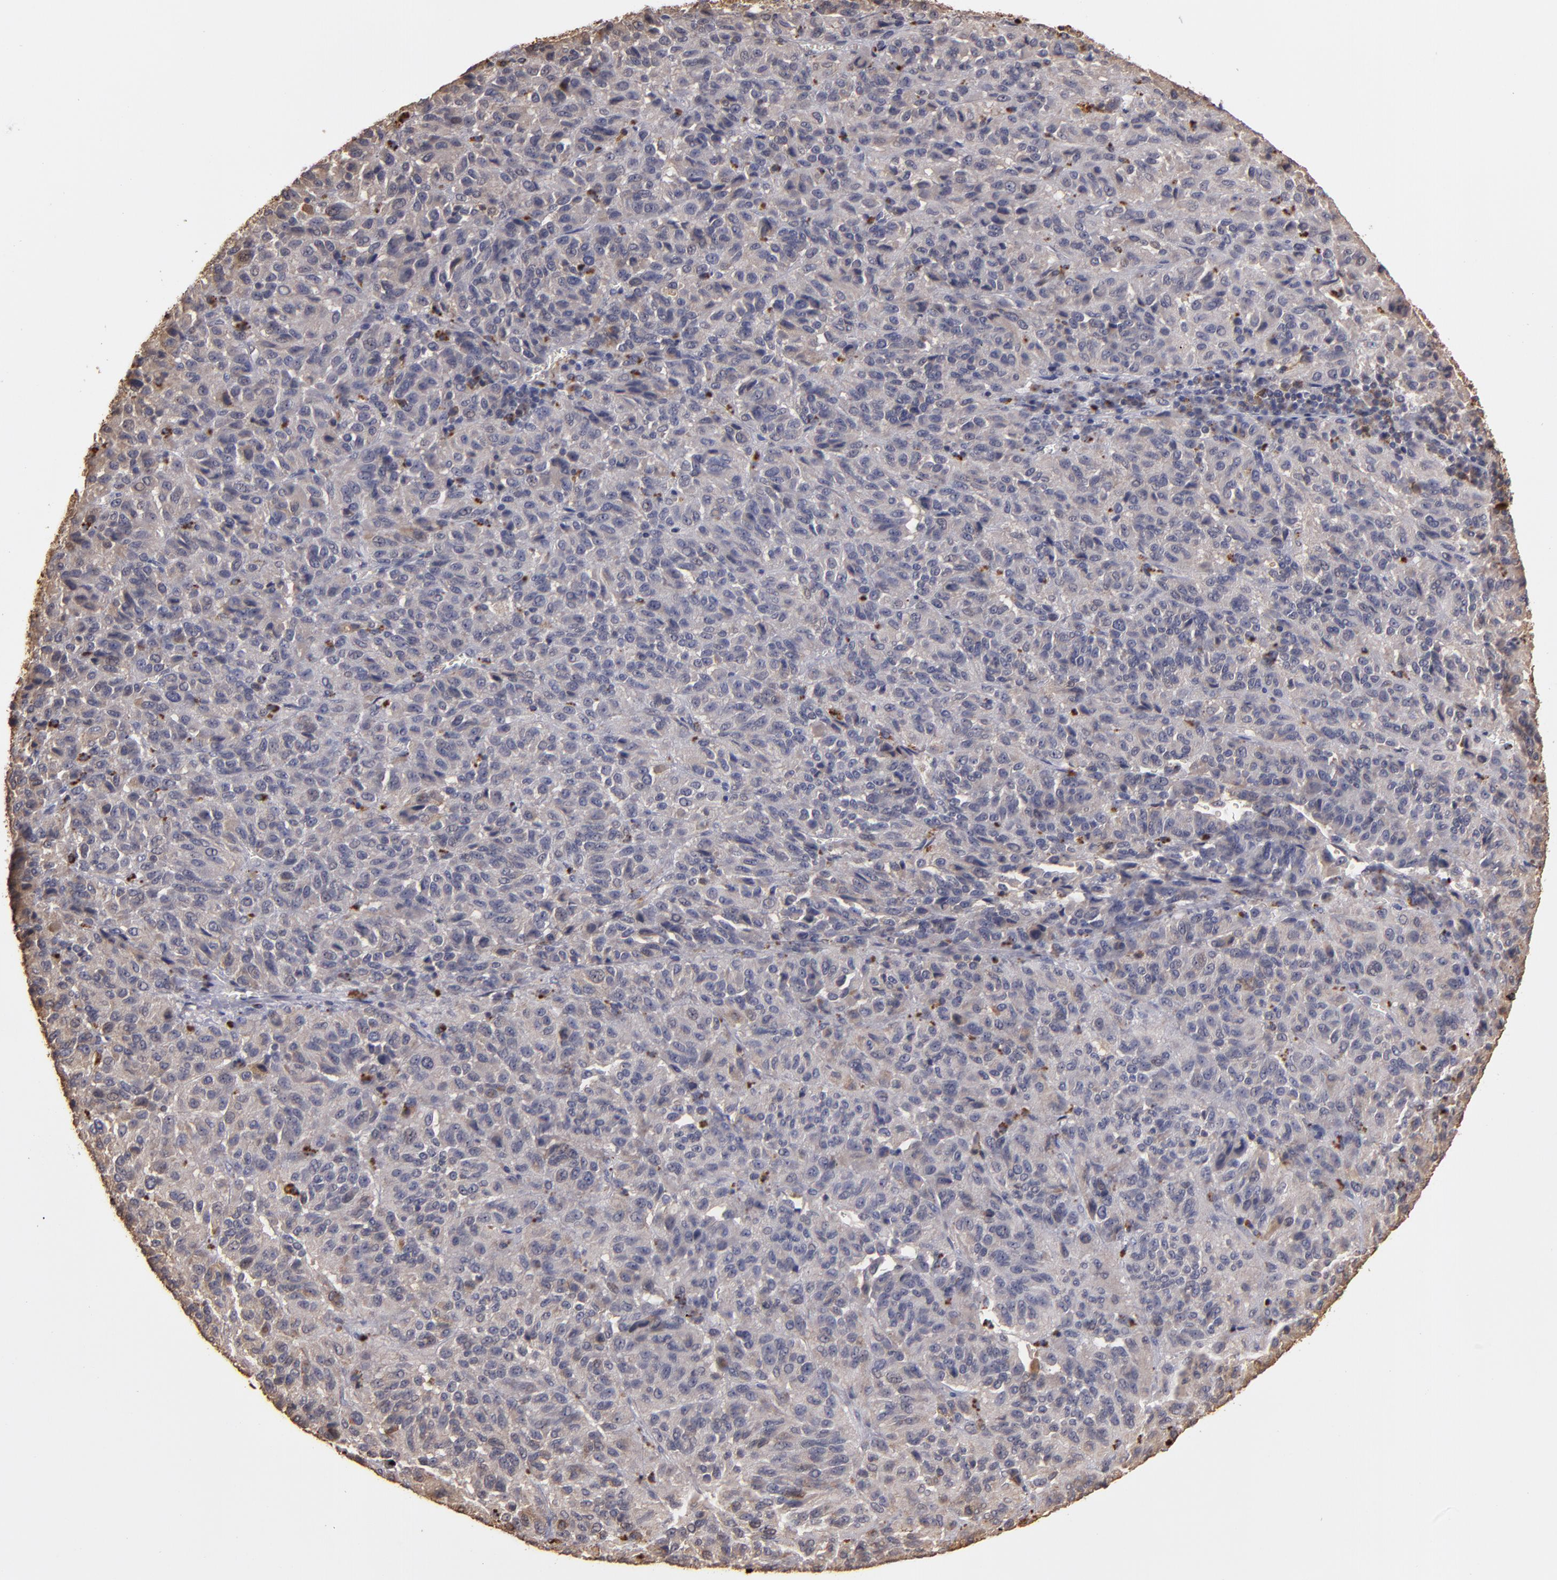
{"staining": {"intensity": "weak", "quantity": "25%-75%", "location": "cytoplasmic/membranous"}, "tissue": "melanoma", "cell_type": "Tumor cells", "image_type": "cancer", "snomed": [{"axis": "morphology", "description": "Malignant melanoma, Metastatic site"}, {"axis": "topography", "description": "Lung"}], "caption": "Tumor cells exhibit low levels of weak cytoplasmic/membranous staining in approximately 25%-75% of cells in malignant melanoma (metastatic site).", "gene": "TRAF1", "patient": {"sex": "male", "age": 64}}